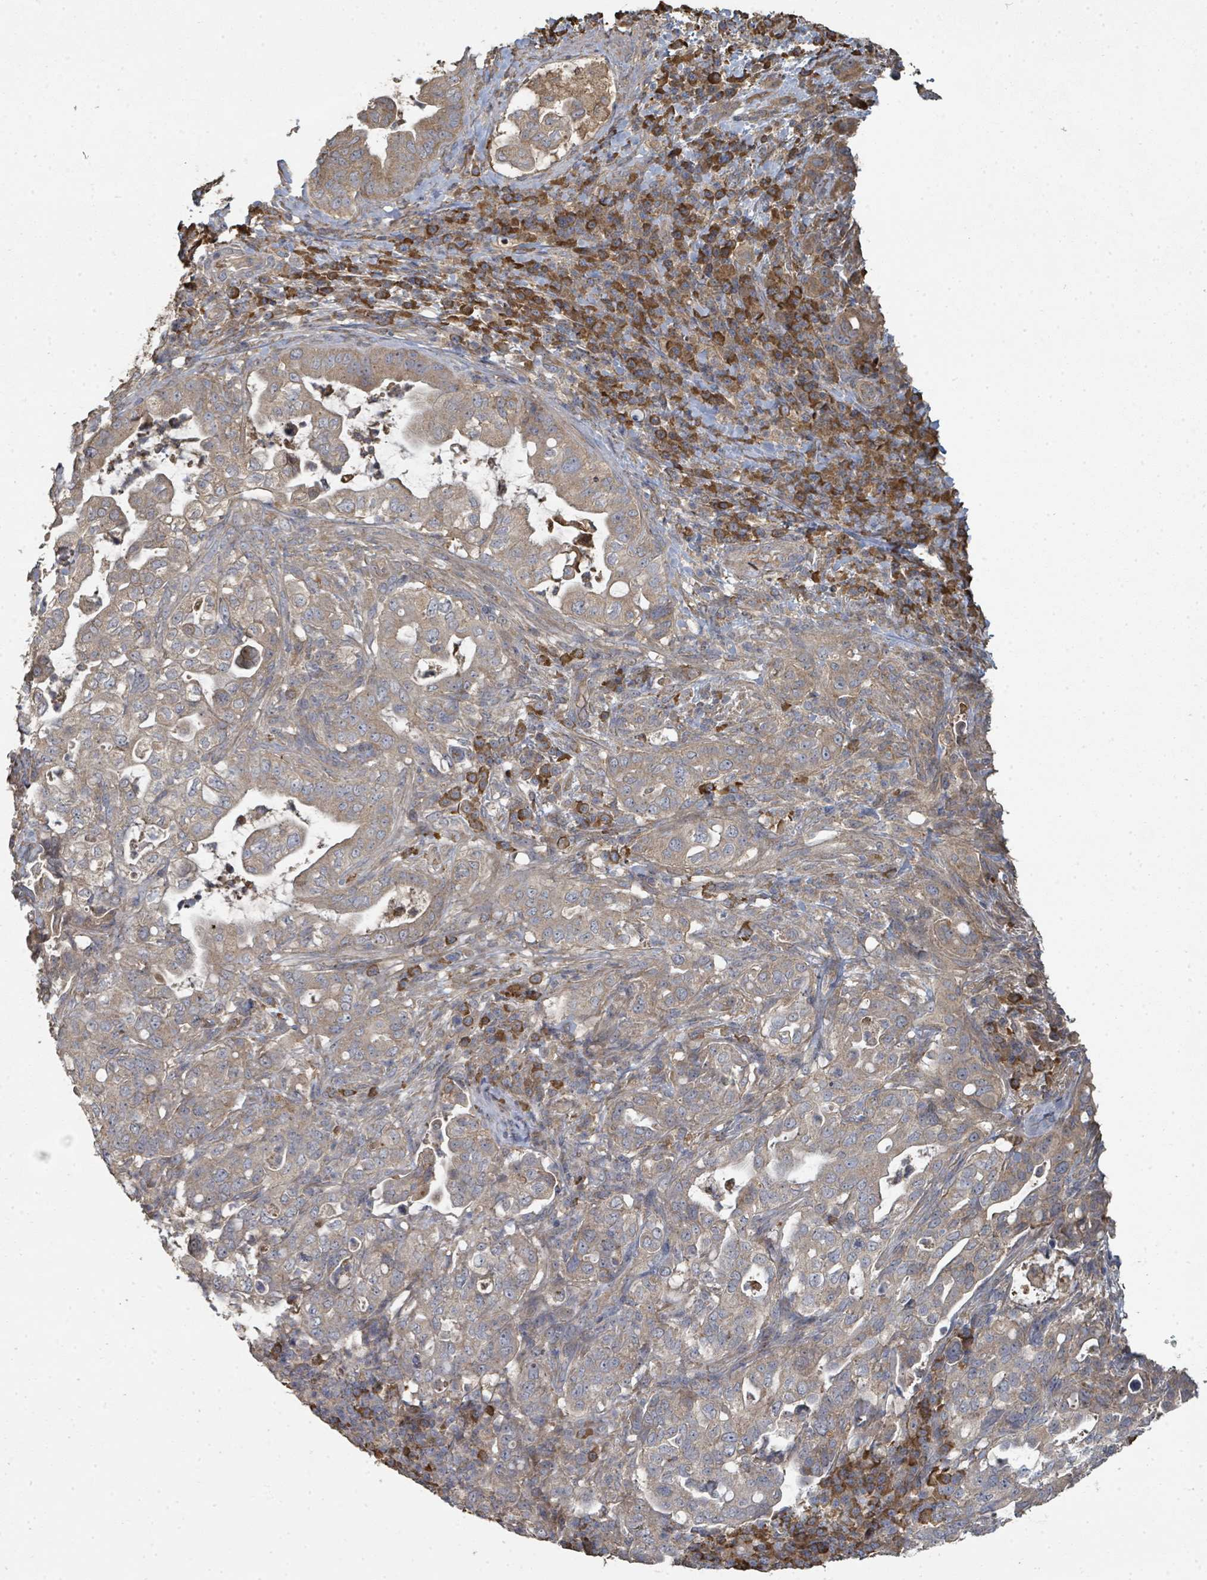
{"staining": {"intensity": "weak", "quantity": ">75%", "location": "cytoplasmic/membranous"}, "tissue": "pancreatic cancer", "cell_type": "Tumor cells", "image_type": "cancer", "snomed": [{"axis": "morphology", "description": "Normal tissue, NOS"}, {"axis": "morphology", "description": "Adenocarcinoma, NOS"}, {"axis": "topography", "description": "Lymph node"}, {"axis": "topography", "description": "Pancreas"}], "caption": "IHC micrograph of neoplastic tissue: adenocarcinoma (pancreatic) stained using IHC demonstrates low levels of weak protein expression localized specifically in the cytoplasmic/membranous of tumor cells, appearing as a cytoplasmic/membranous brown color.", "gene": "WDFY1", "patient": {"sex": "female", "age": 67}}